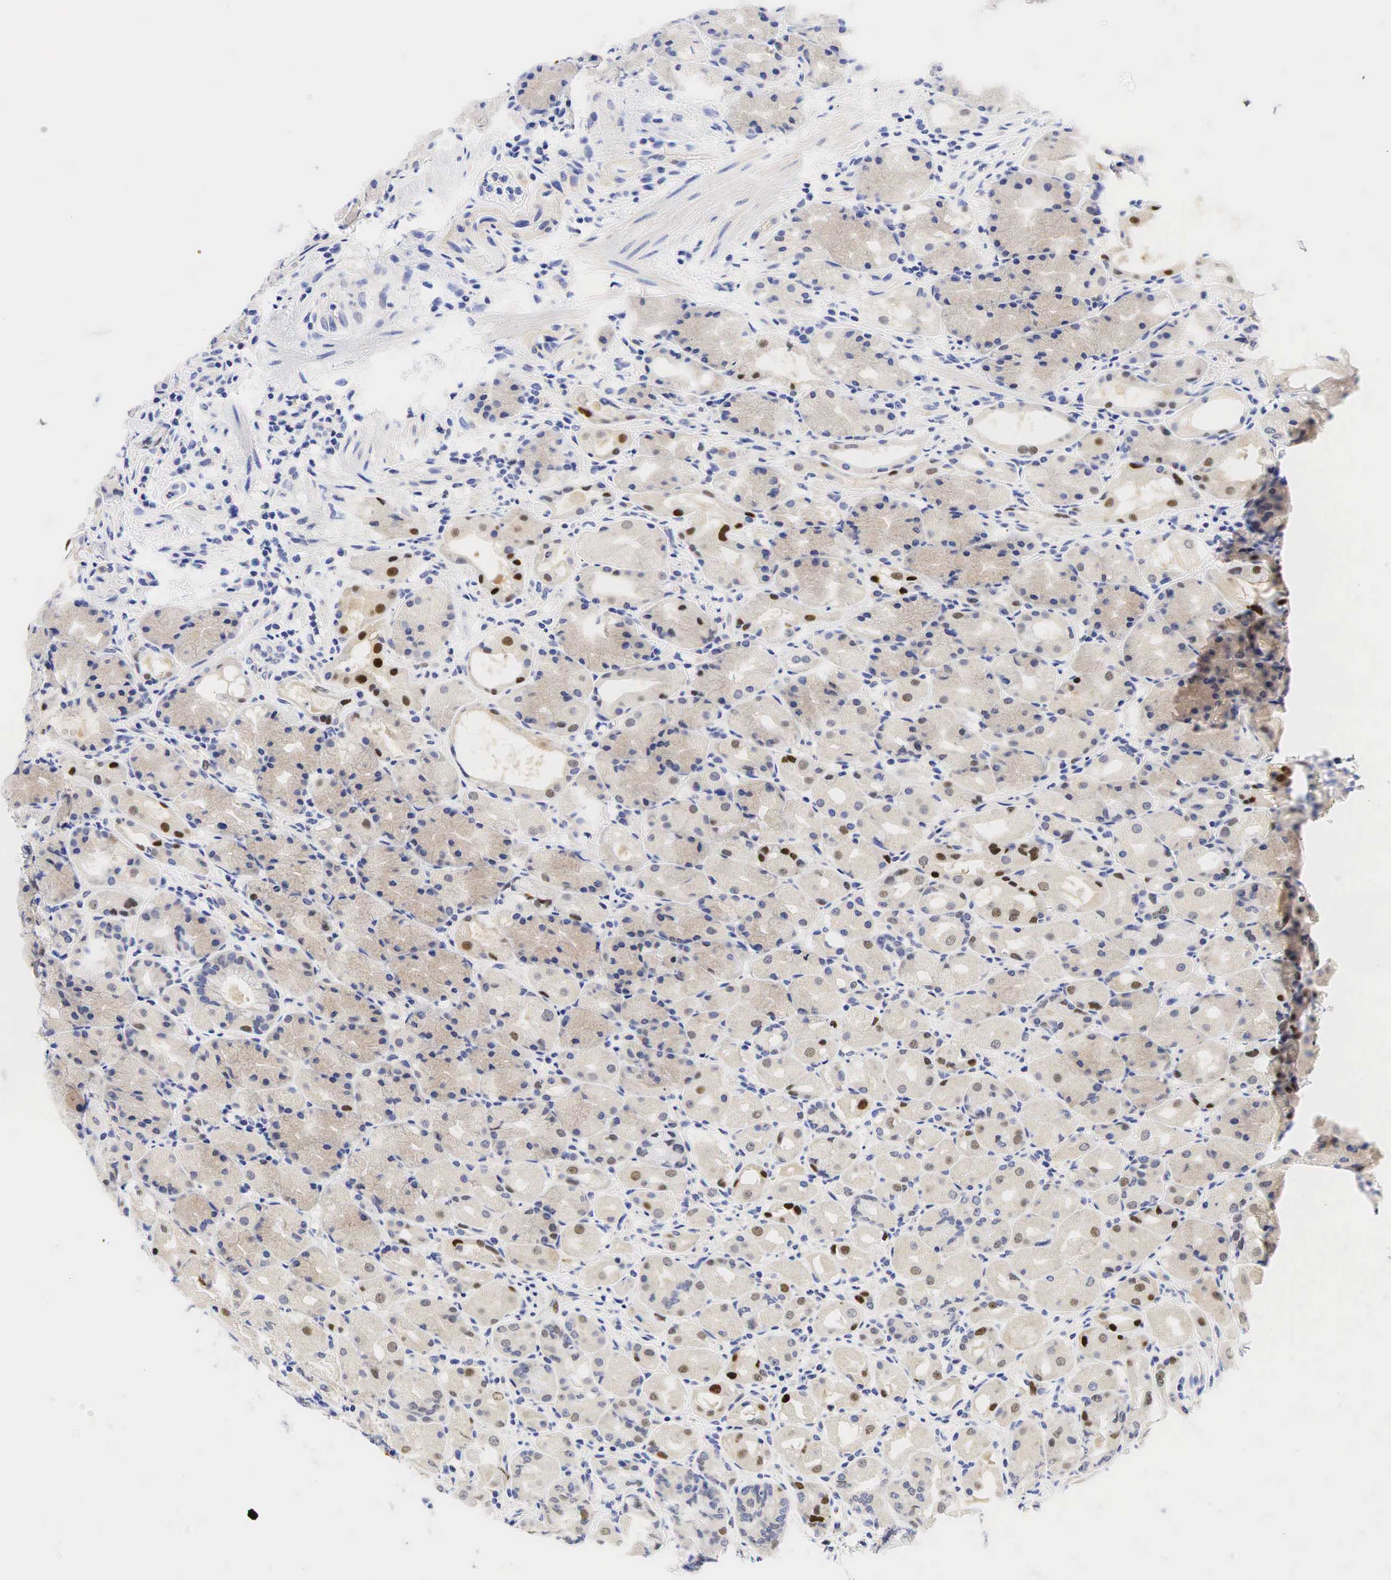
{"staining": {"intensity": "moderate", "quantity": "<25%", "location": "cytoplasmic/membranous,nuclear"}, "tissue": "stomach", "cell_type": "Glandular cells", "image_type": "normal", "snomed": [{"axis": "morphology", "description": "Normal tissue, NOS"}, {"axis": "topography", "description": "Stomach, upper"}], "caption": "Immunohistochemical staining of unremarkable stomach exhibits low levels of moderate cytoplasmic/membranous,nuclear staining in about <25% of glandular cells. (brown staining indicates protein expression, while blue staining denotes nuclei).", "gene": "CCND1", "patient": {"sex": "female", "age": 75}}